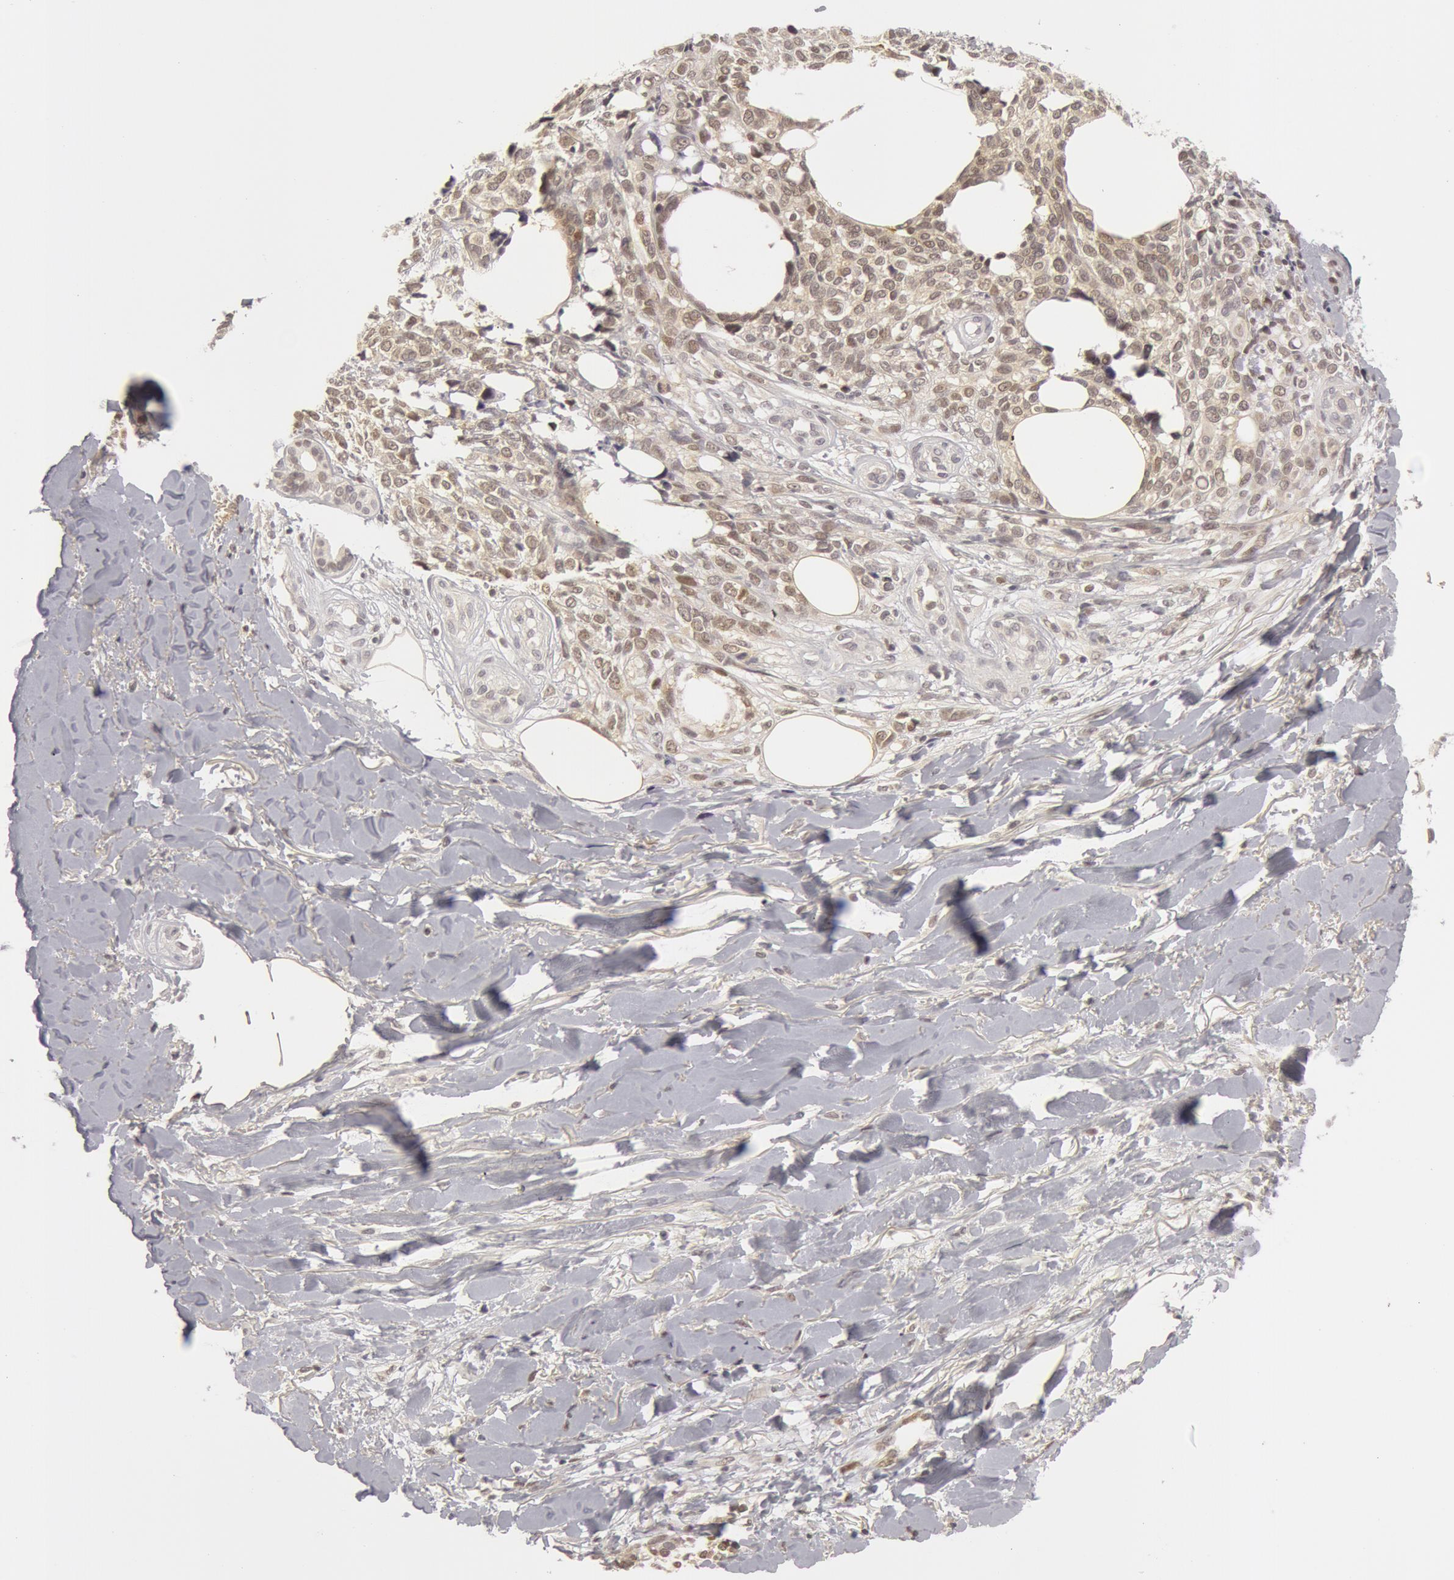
{"staining": {"intensity": "weak", "quantity": "<25%", "location": "nuclear"}, "tissue": "melanoma", "cell_type": "Tumor cells", "image_type": "cancer", "snomed": [{"axis": "morphology", "description": "Malignant melanoma, NOS"}, {"axis": "topography", "description": "Skin"}], "caption": "Tumor cells show no significant staining in melanoma.", "gene": "OASL", "patient": {"sex": "female", "age": 85}}